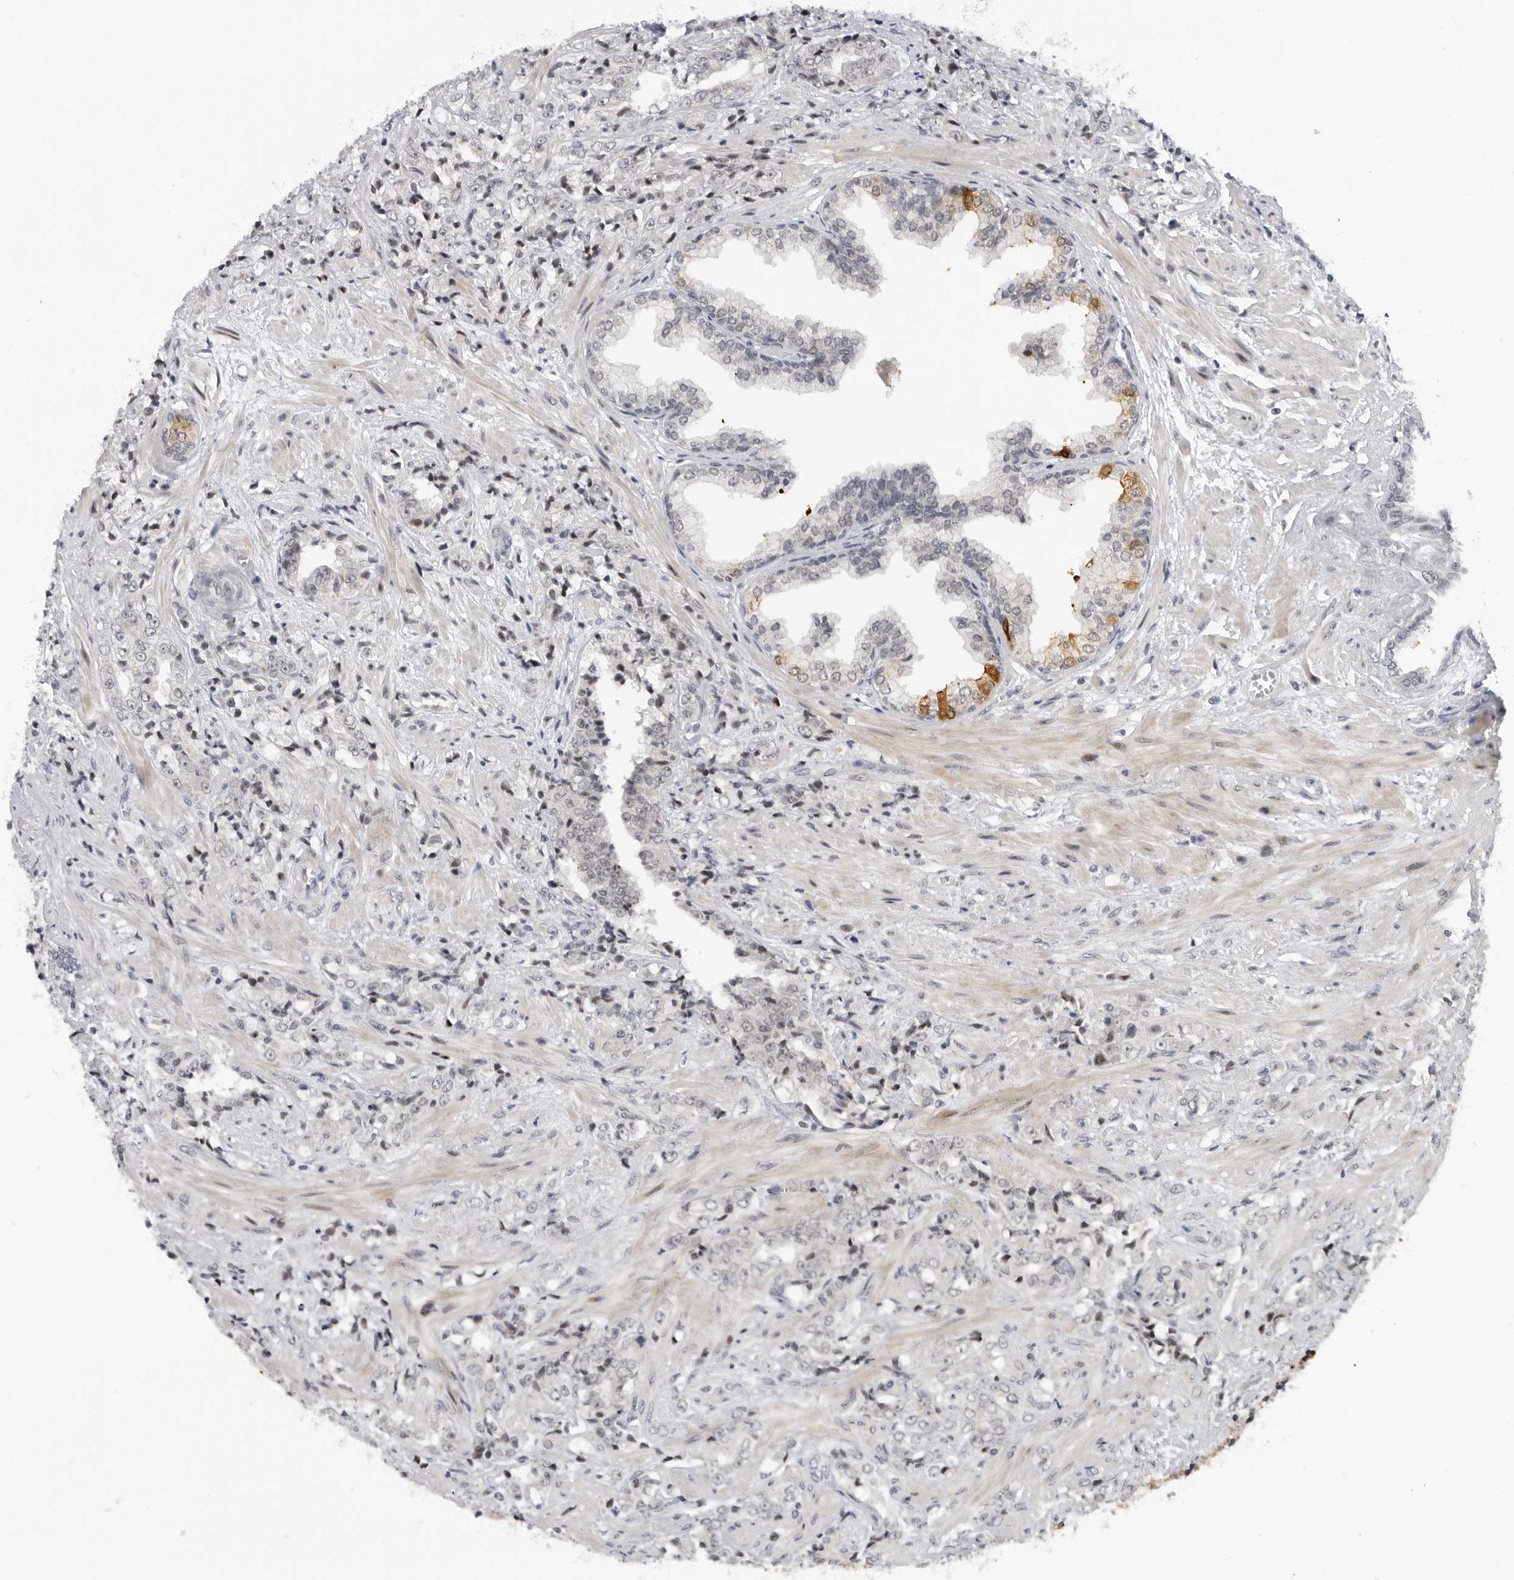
{"staining": {"intensity": "negative", "quantity": "none", "location": "none"}, "tissue": "prostate cancer", "cell_type": "Tumor cells", "image_type": "cancer", "snomed": [{"axis": "morphology", "description": "Adenocarcinoma, High grade"}, {"axis": "topography", "description": "Prostate"}], "caption": "Immunohistochemistry (IHC) histopathology image of neoplastic tissue: human prostate adenocarcinoma (high-grade) stained with DAB (3,3'-diaminobenzidine) demonstrates no significant protein staining in tumor cells.", "gene": "ALPK2", "patient": {"sex": "male", "age": 71}}